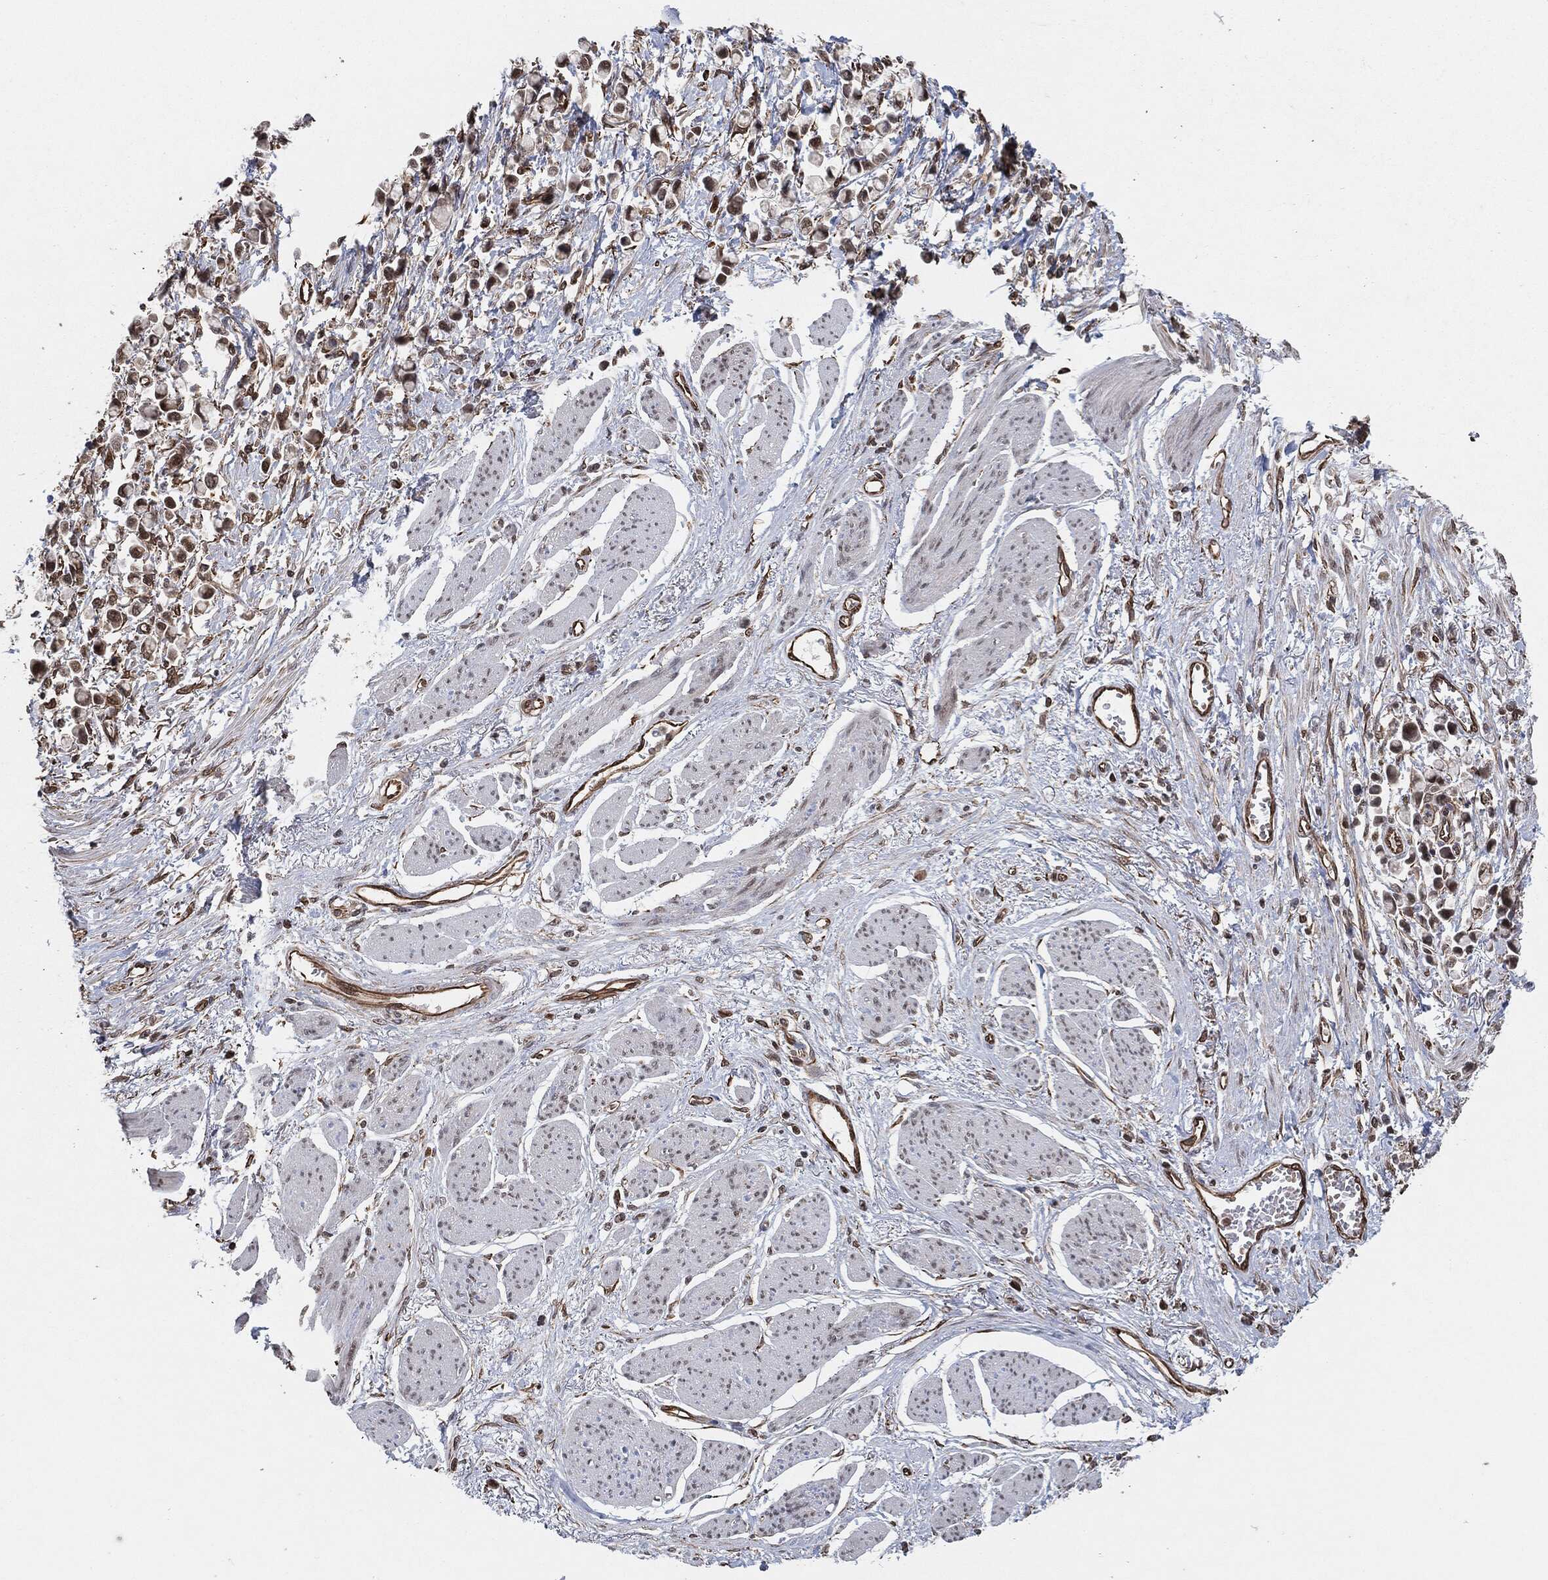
{"staining": {"intensity": "strong", "quantity": "25%-75%", "location": "cytoplasmic/membranous,nuclear"}, "tissue": "stomach cancer", "cell_type": "Tumor cells", "image_type": "cancer", "snomed": [{"axis": "morphology", "description": "Adenocarcinoma, NOS"}, {"axis": "topography", "description": "Stomach"}], "caption": "DAB (3,3'-diaminobenzidine) immunohistochemical staining of human adenocarcinoma (stomach) shows strong cytoplasmic/membranous and nuclear protein positivity in approximately 25%-75% of tumor cells.", "gene": "TP53RK", "patient": {"sex": "female", "age": 81}}